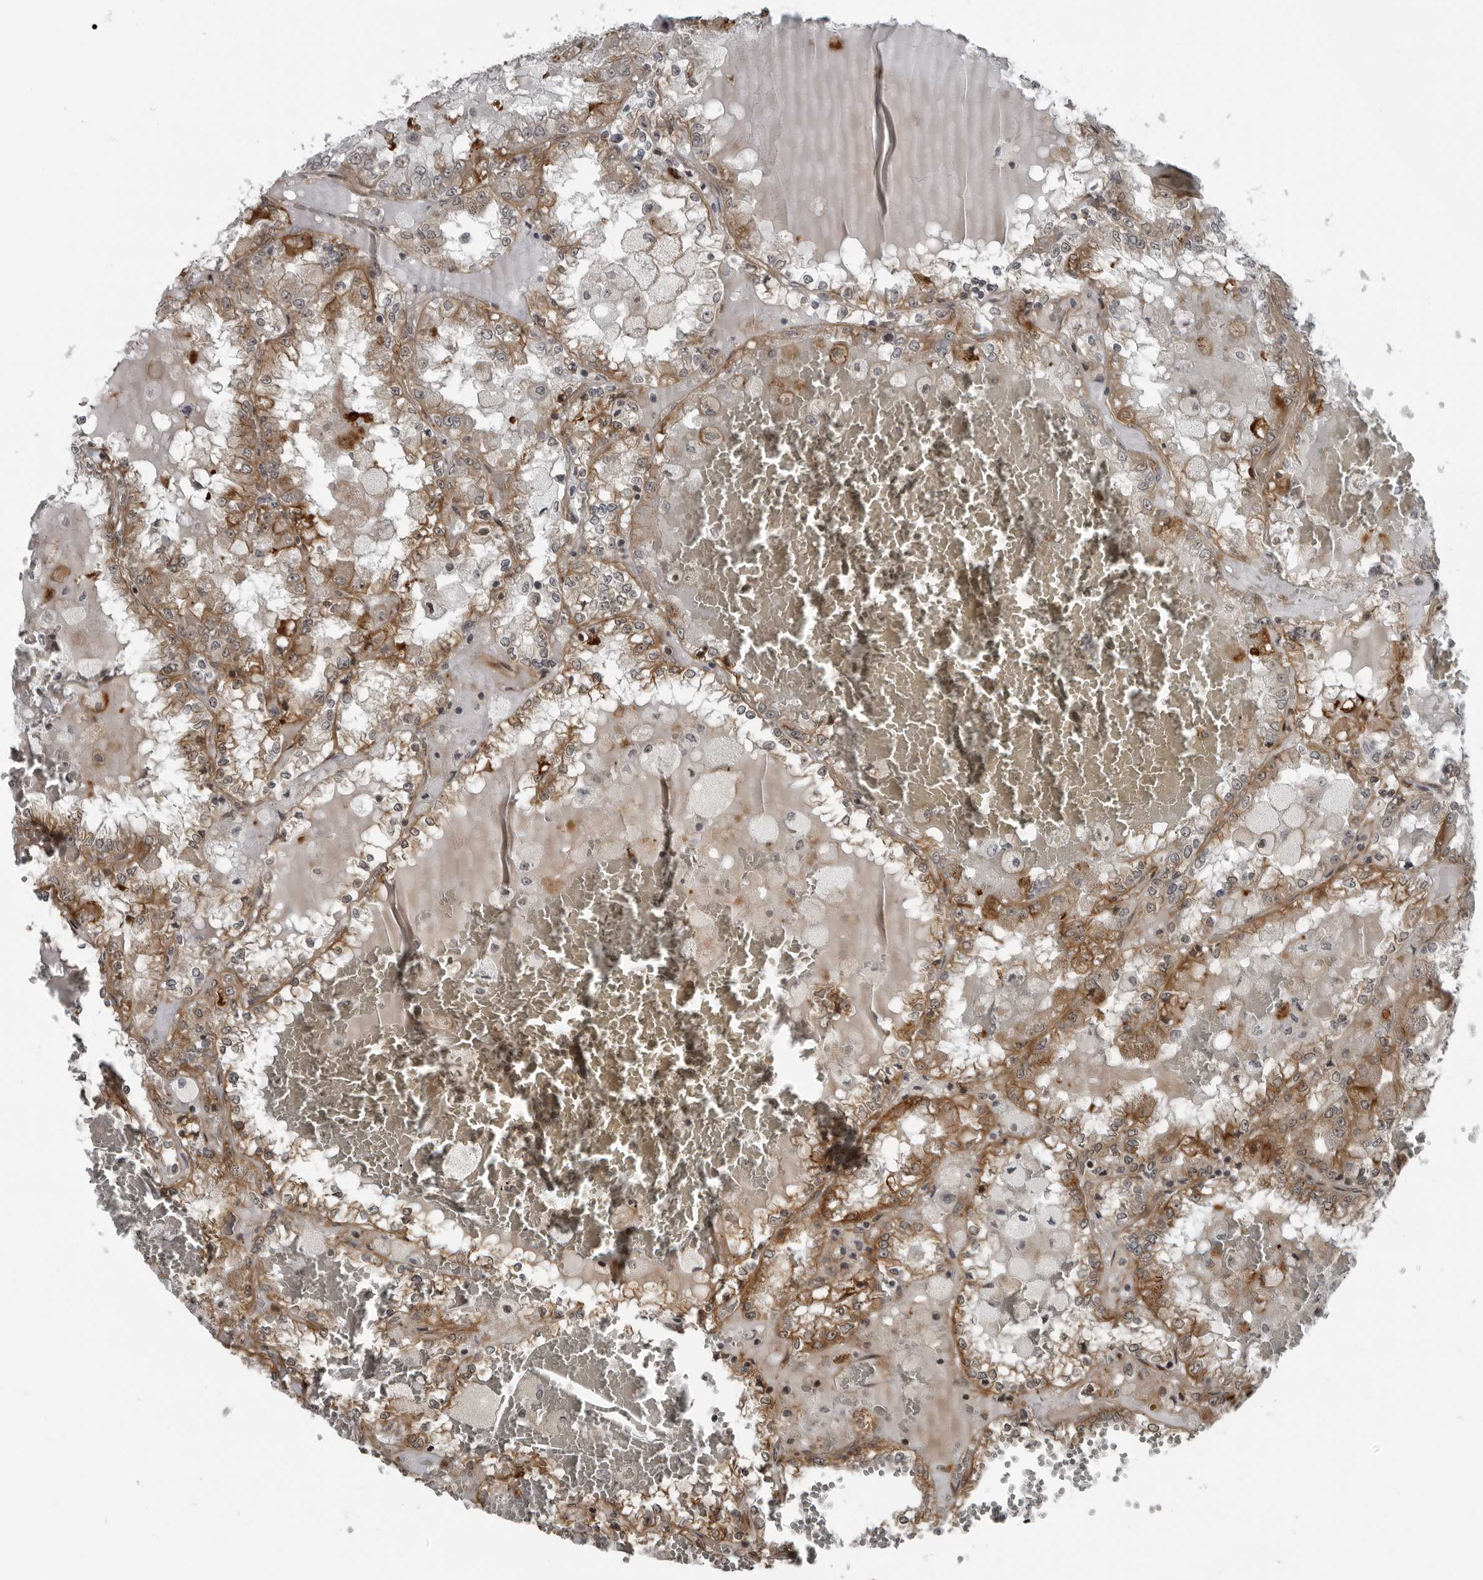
{"staining": {"intensity": "moderate", "quantity": ">75%", "location": "cytoplasmic/membranous"}, "tissue": "renal cancer", "cell_type": "Tumor cells", "image_type": "cancer", "snomed": [{"axis": "morphology", "description": "Adenocarcinoma, NOS"}, {"axis": "topography", "description": "Kidney"}], "caption": "The histopathology image displays immunohistochemical staining of renal cancer (adenocarcinoma). There is moderate cytoplasmic/membranous positivity is seen in about >75% of tumor cells.", "gene": "FAM102B", "patient": {"sex": "female", "age": 56}}